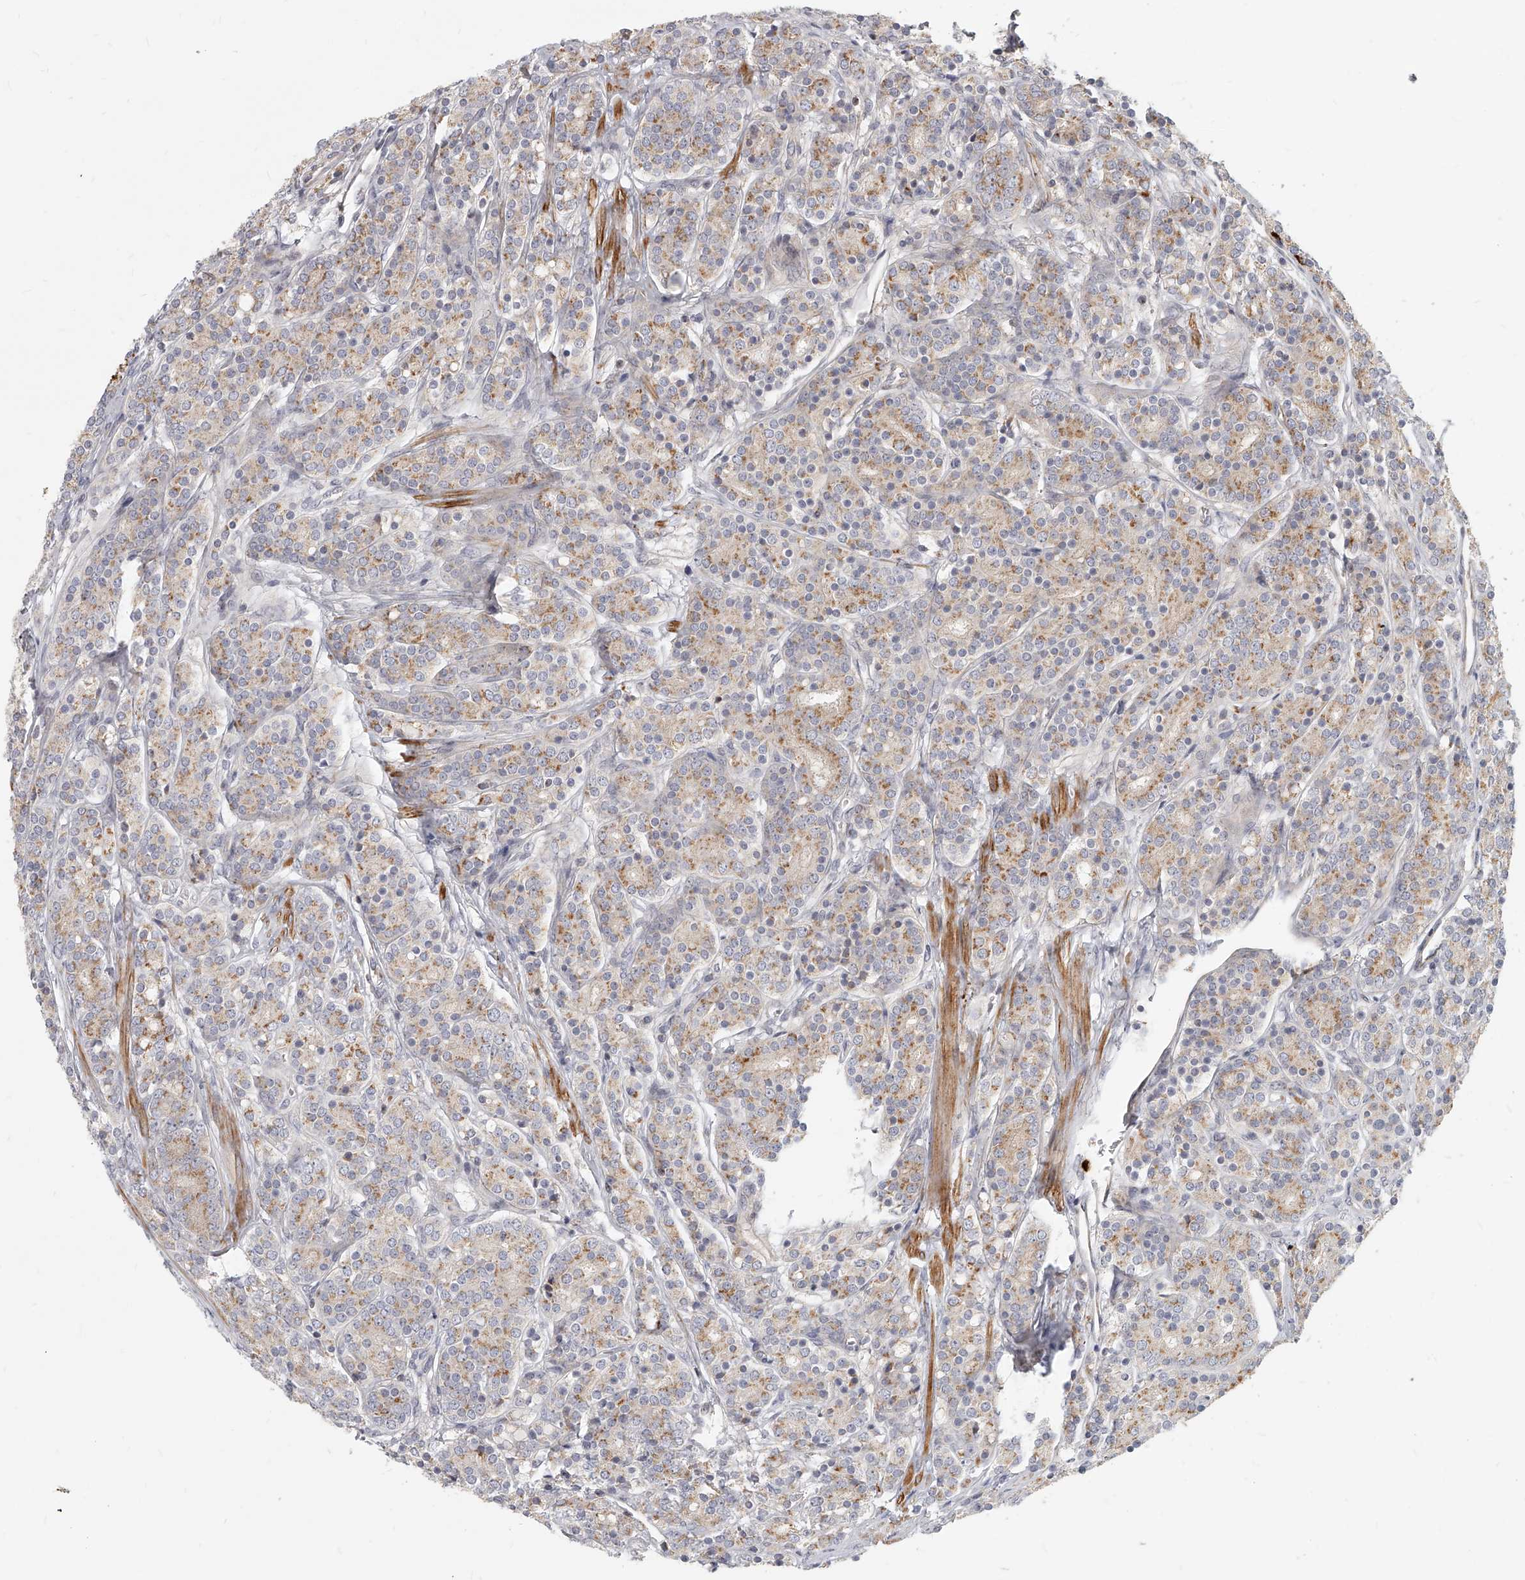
{"staining": {"intensity": "moderate", "quantity": "25%-75%", "location": "cytoplasmic/membranous"}, "tissue": "prostate cancer", "cell_type": "Tumor cells", "image_type": "cancer", "snomed": [{"axis": "morphology", "description": "Adenocarcinoma, High grade"}, {"axis": "topography", "description": "Prostate"}], "caption": "Adenocarcinoma (high-grade) (prostate) stained for a protein reveals moderate cytoplasmic/membranous positivity in tumor cells.", "gene": "SLC37A1", "patient": {"sex": "male", "age": 62}}